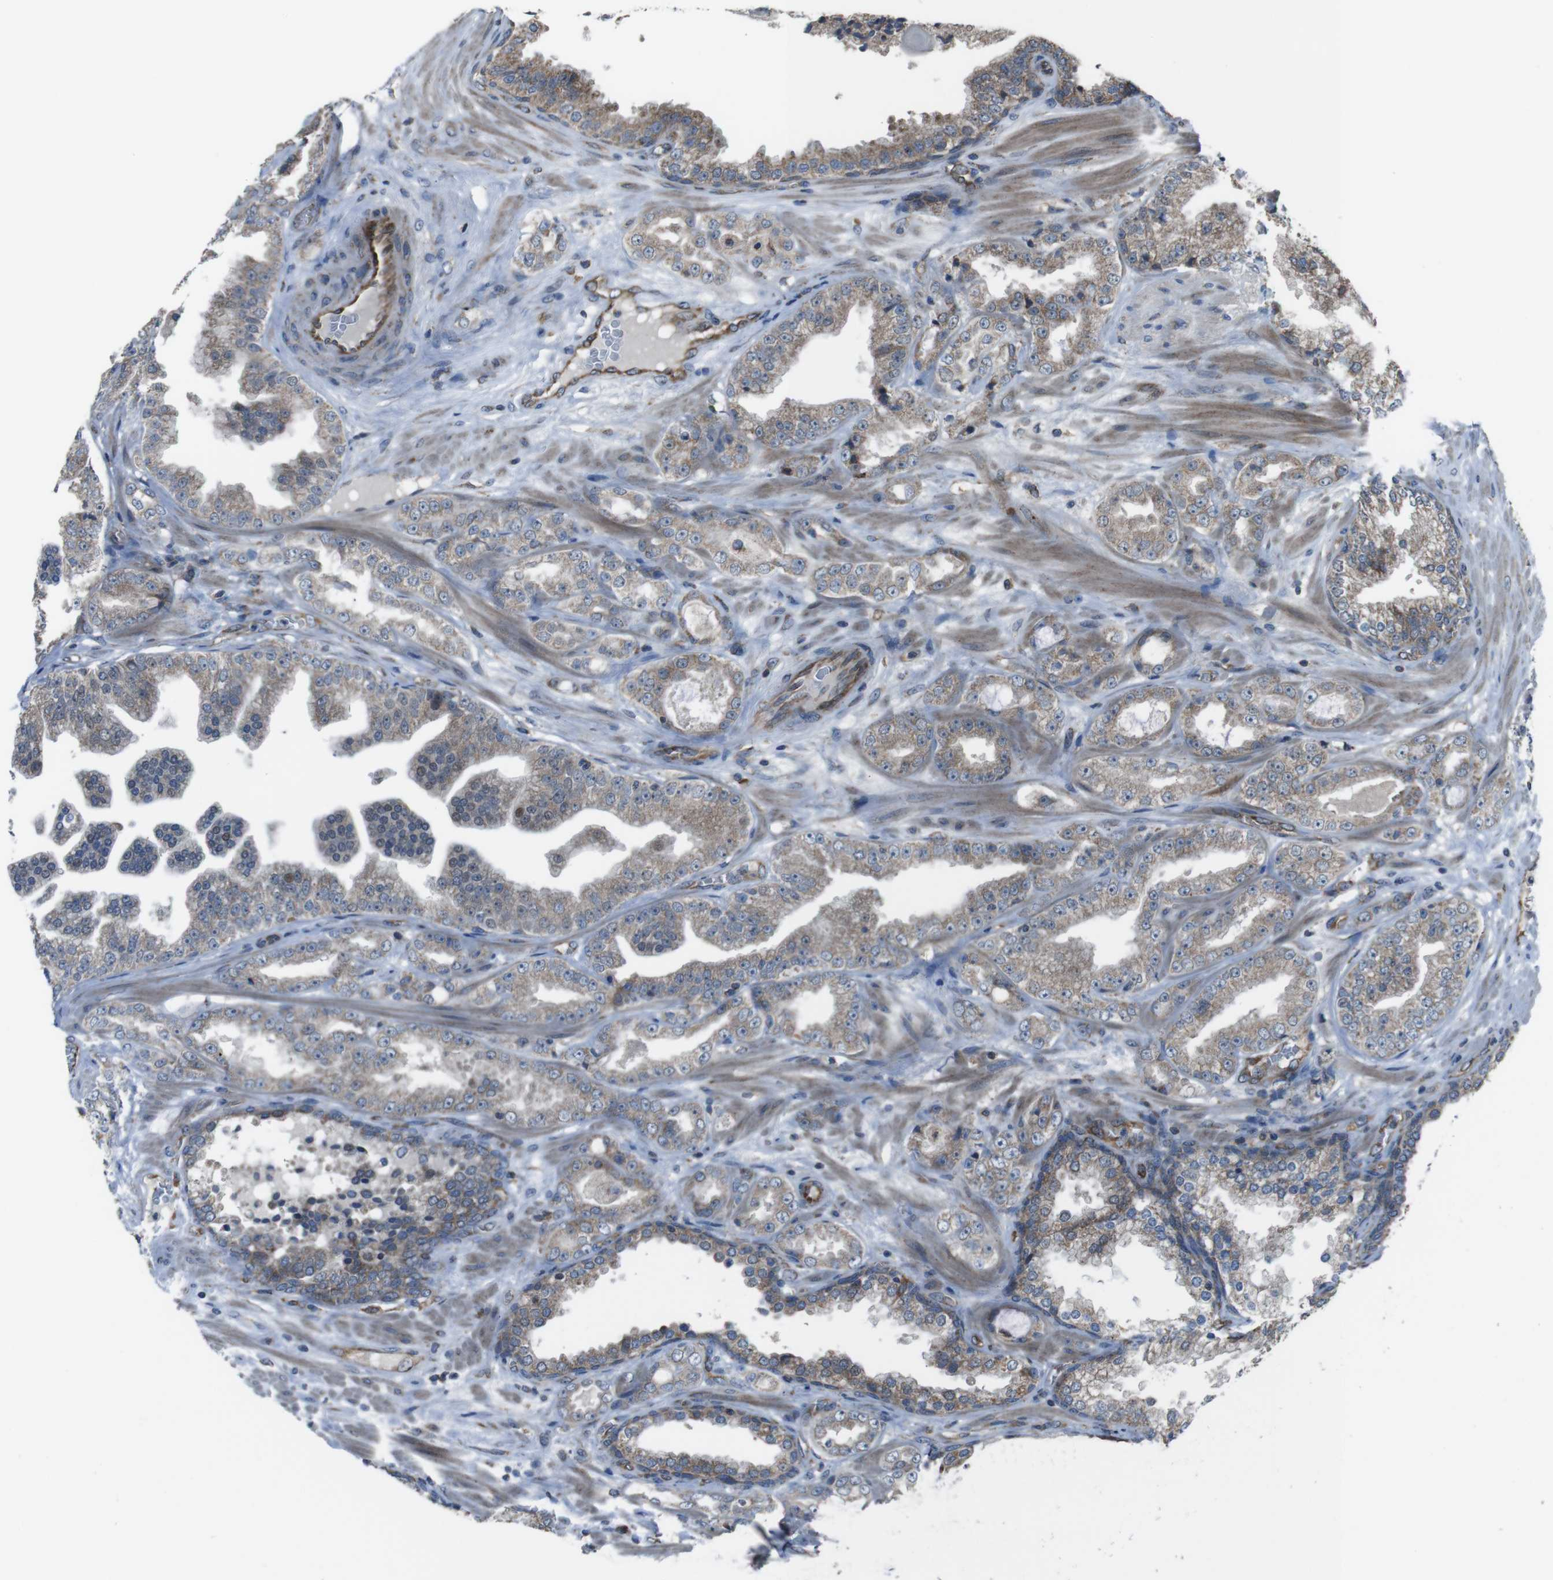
{"staining": {"intensity": "weak", "quantity": "25%-75%", "location": "cytoplasmic/membranous"}, "tissue": "prostate cancer", "cell_type": "Tumor cells", "image_type": "cancer", "snomed": [{"axis": "morphology", "description": "Adenocarcinoma, High grade"}, {"axis": "topography", "description": "Prostate"}], "caption": "This photomicrograph demonstrates IHC staining of prostate cancer, with low weak cytoplasmic/membranous staining in about 25%-75% of tumor cells.", "gene": "GIMAP8", "patient": {"sex": "male", "age": 65}}